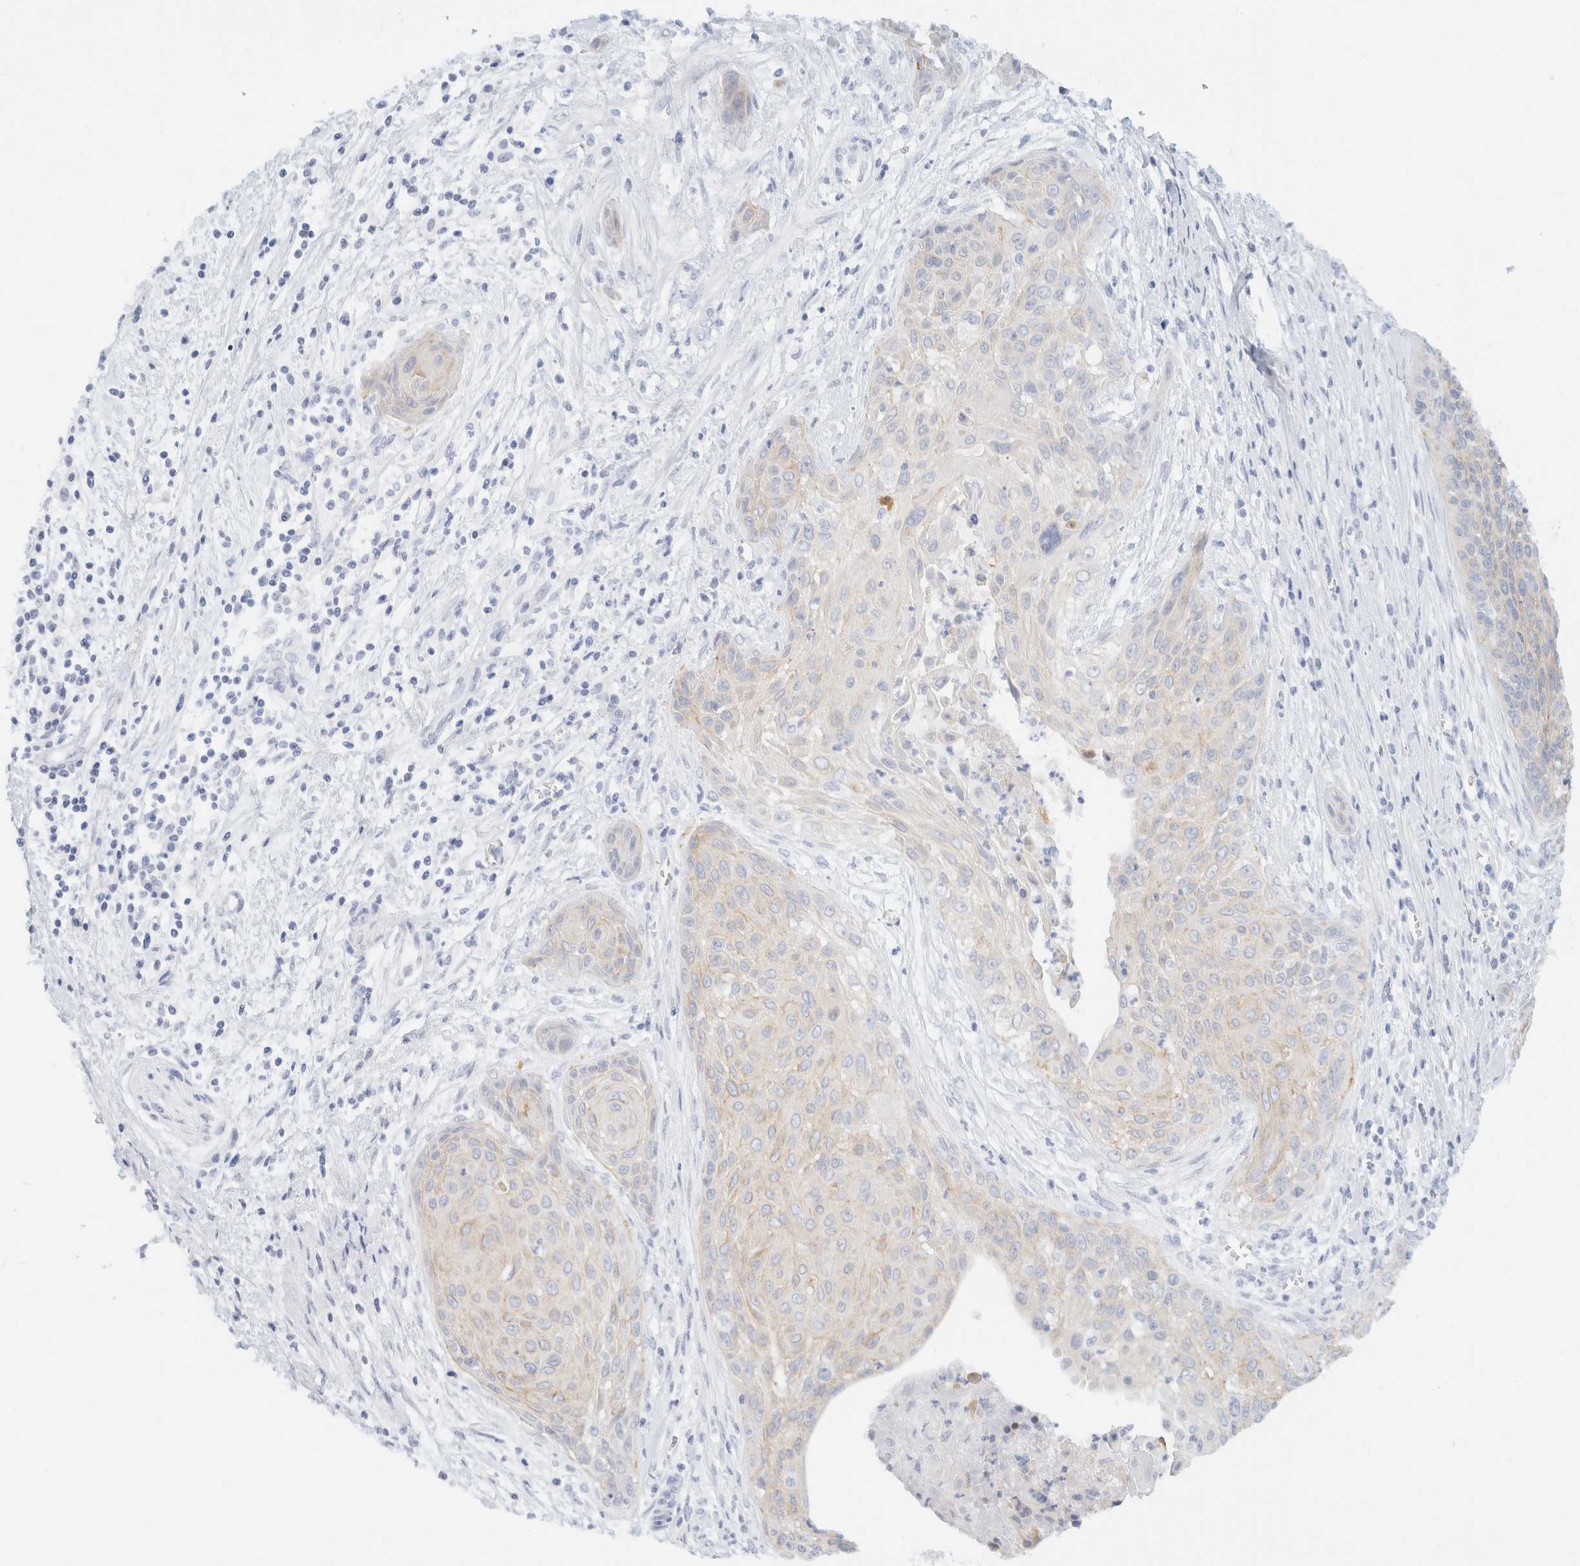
{"staining": {"intensity": "weak", "quantity": "25%-75%", "location": "cytoplasmic/membranous"}, "tissue": "cervical cancer", "cell_type": "Tumor cells", "image_type": "cancer", "snomed": [{"axis": "morphology", "description": "Squamous cell carcinoma, NOS"}, {"axis": "topography", "description": "Cervix"}], "caption": "The image reveals staining of squamous cell carcinoma (cervical), revealing weak cytoplasmic/membranous protein staining (brown color) within tumor cells. (DAB = brown stain, brightfield microscopy at high magnification).", "gene": "KRT20", "patient": {"sex": "female", "age": 55}}